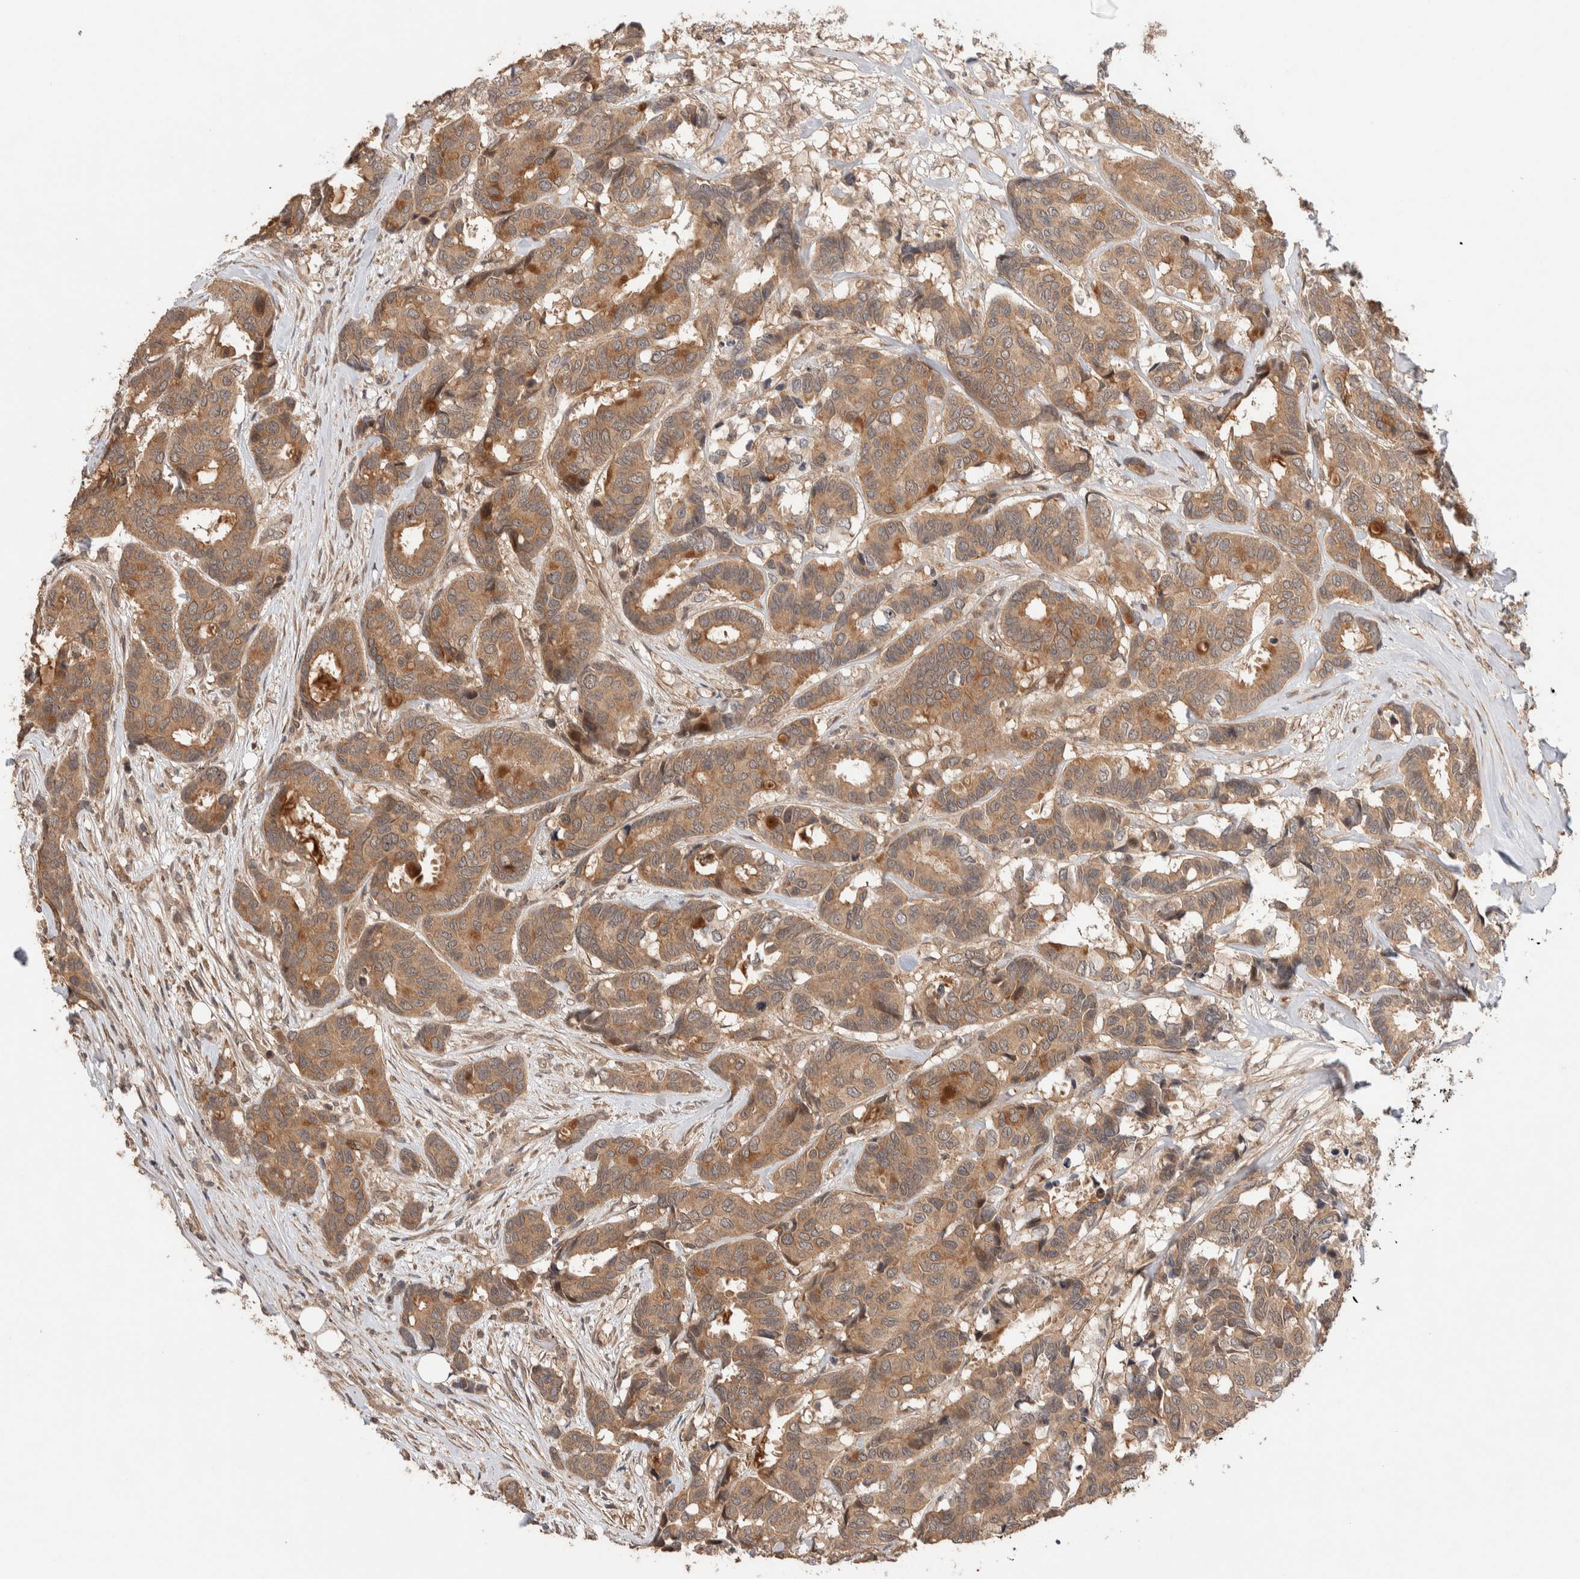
{"staining": {"intensity": "moderate", "quantity": ">75%", "location": "cytoplasmic/membranous"}, "tissue": "breast cancer", "cell_type": "Tumor cells", "image_type": "cancer", "snomed": [{"axis": "morphology", "description": "Duct carcinoma"}, {"axis": "topography", "description": "Breast"}], "caption": "Immunohistochemistry (IHC) staining of breast cancer, which exhibits medium levels of moderate cytoplasmic/membranous expression in approximately >75% of tumor cells indicating moderate cytoplasmic/membranous protein positivity. The staining was performed using DAB (brown) for protein detection and nuclei were counterstained in hematoxylin (blue).", "gene": "PRDM15", "patient": {"sex": "female", "age": 87}}